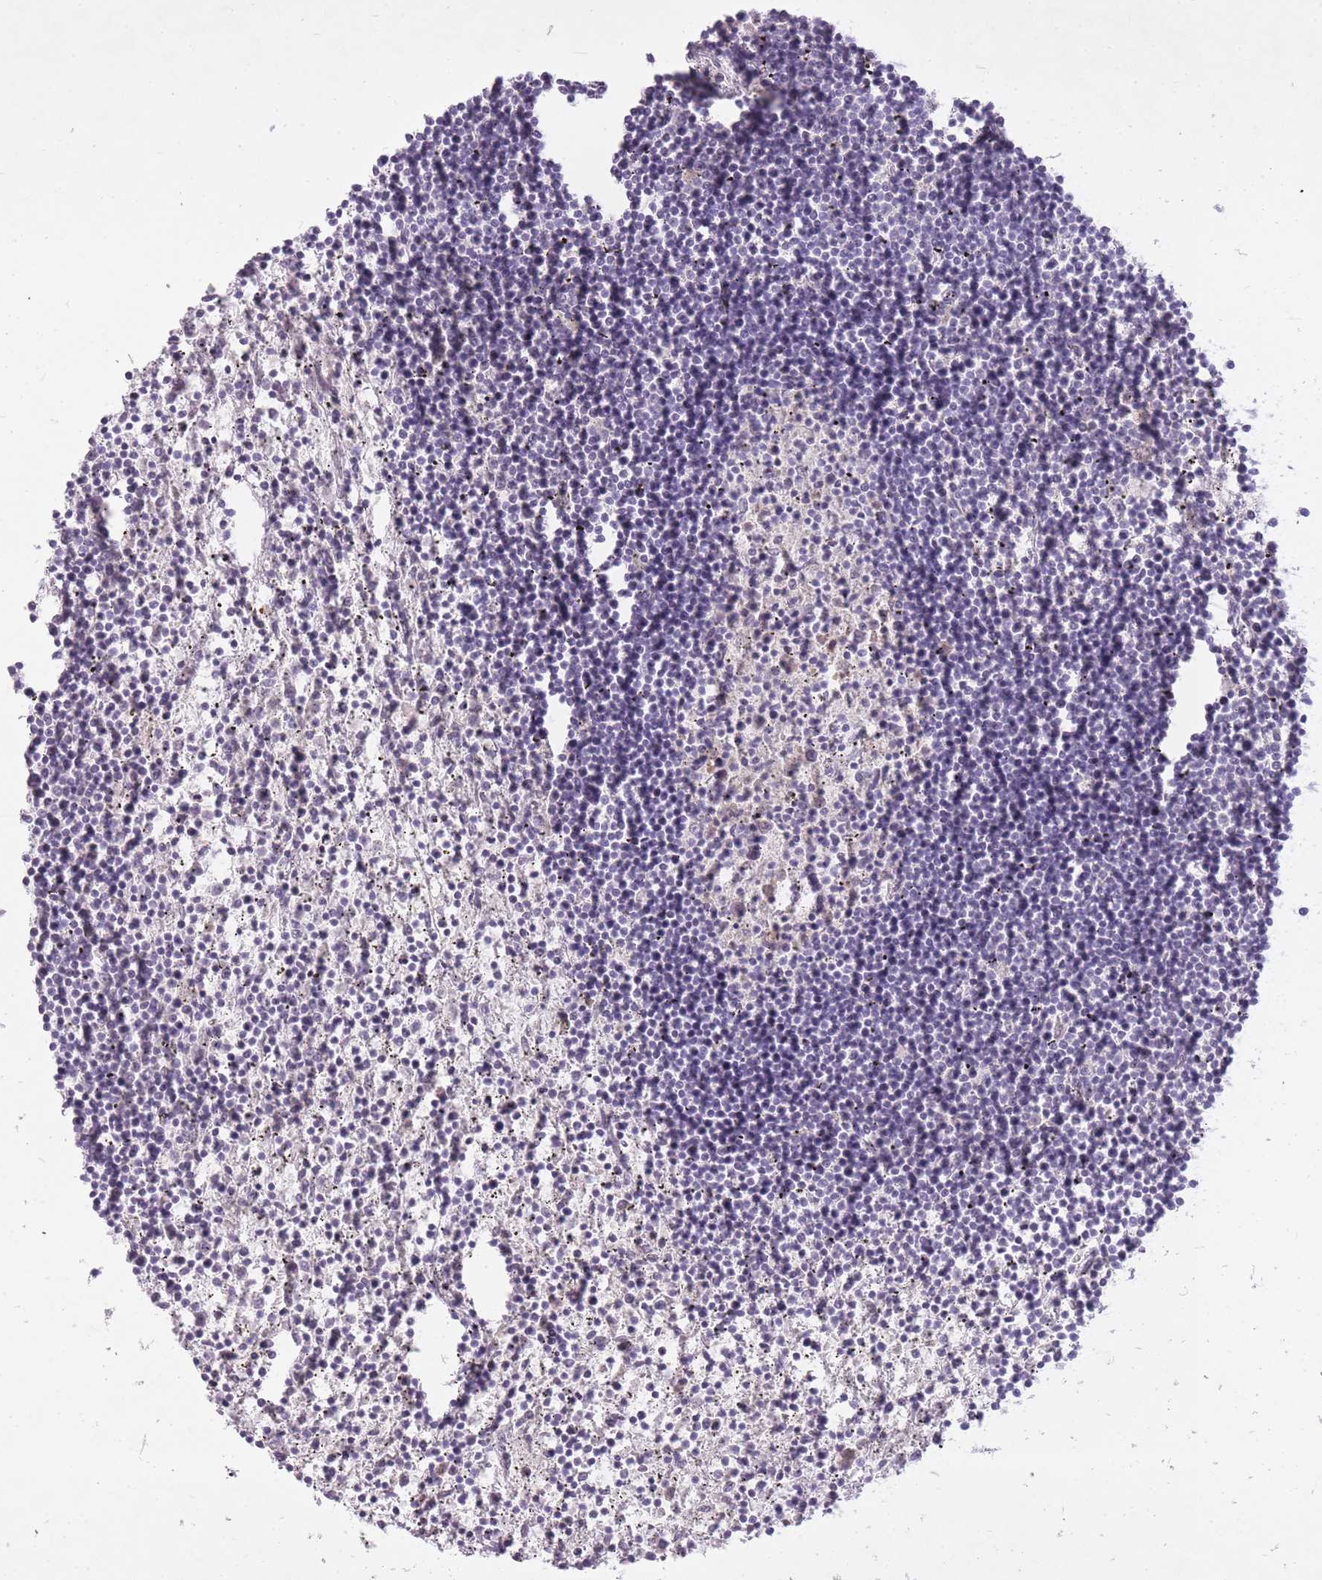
{"staining": {"intensity": "negative", "quantity": "none", "location": "none"}, "tissue": "lymphoma", "cell_type": "Tumor cells", "image_type": "cancer", "snomed": [{"axis": "morphology", "description": "Malignant lymphoma, non-Hodgkin's type, Low grade"}, {"axis": "topography", "description": "Spleen"}], "caption": "An immunohistochemistry (IHC) photomicrograph of lymphoma is shown. There is no staining in tumor cells of lymphoma. (Immunohistochemistry (ihc), brightfield microscopy, high magnification).", "gene": "FAM43B", "patient": {"sex": "male", "age": 76}}